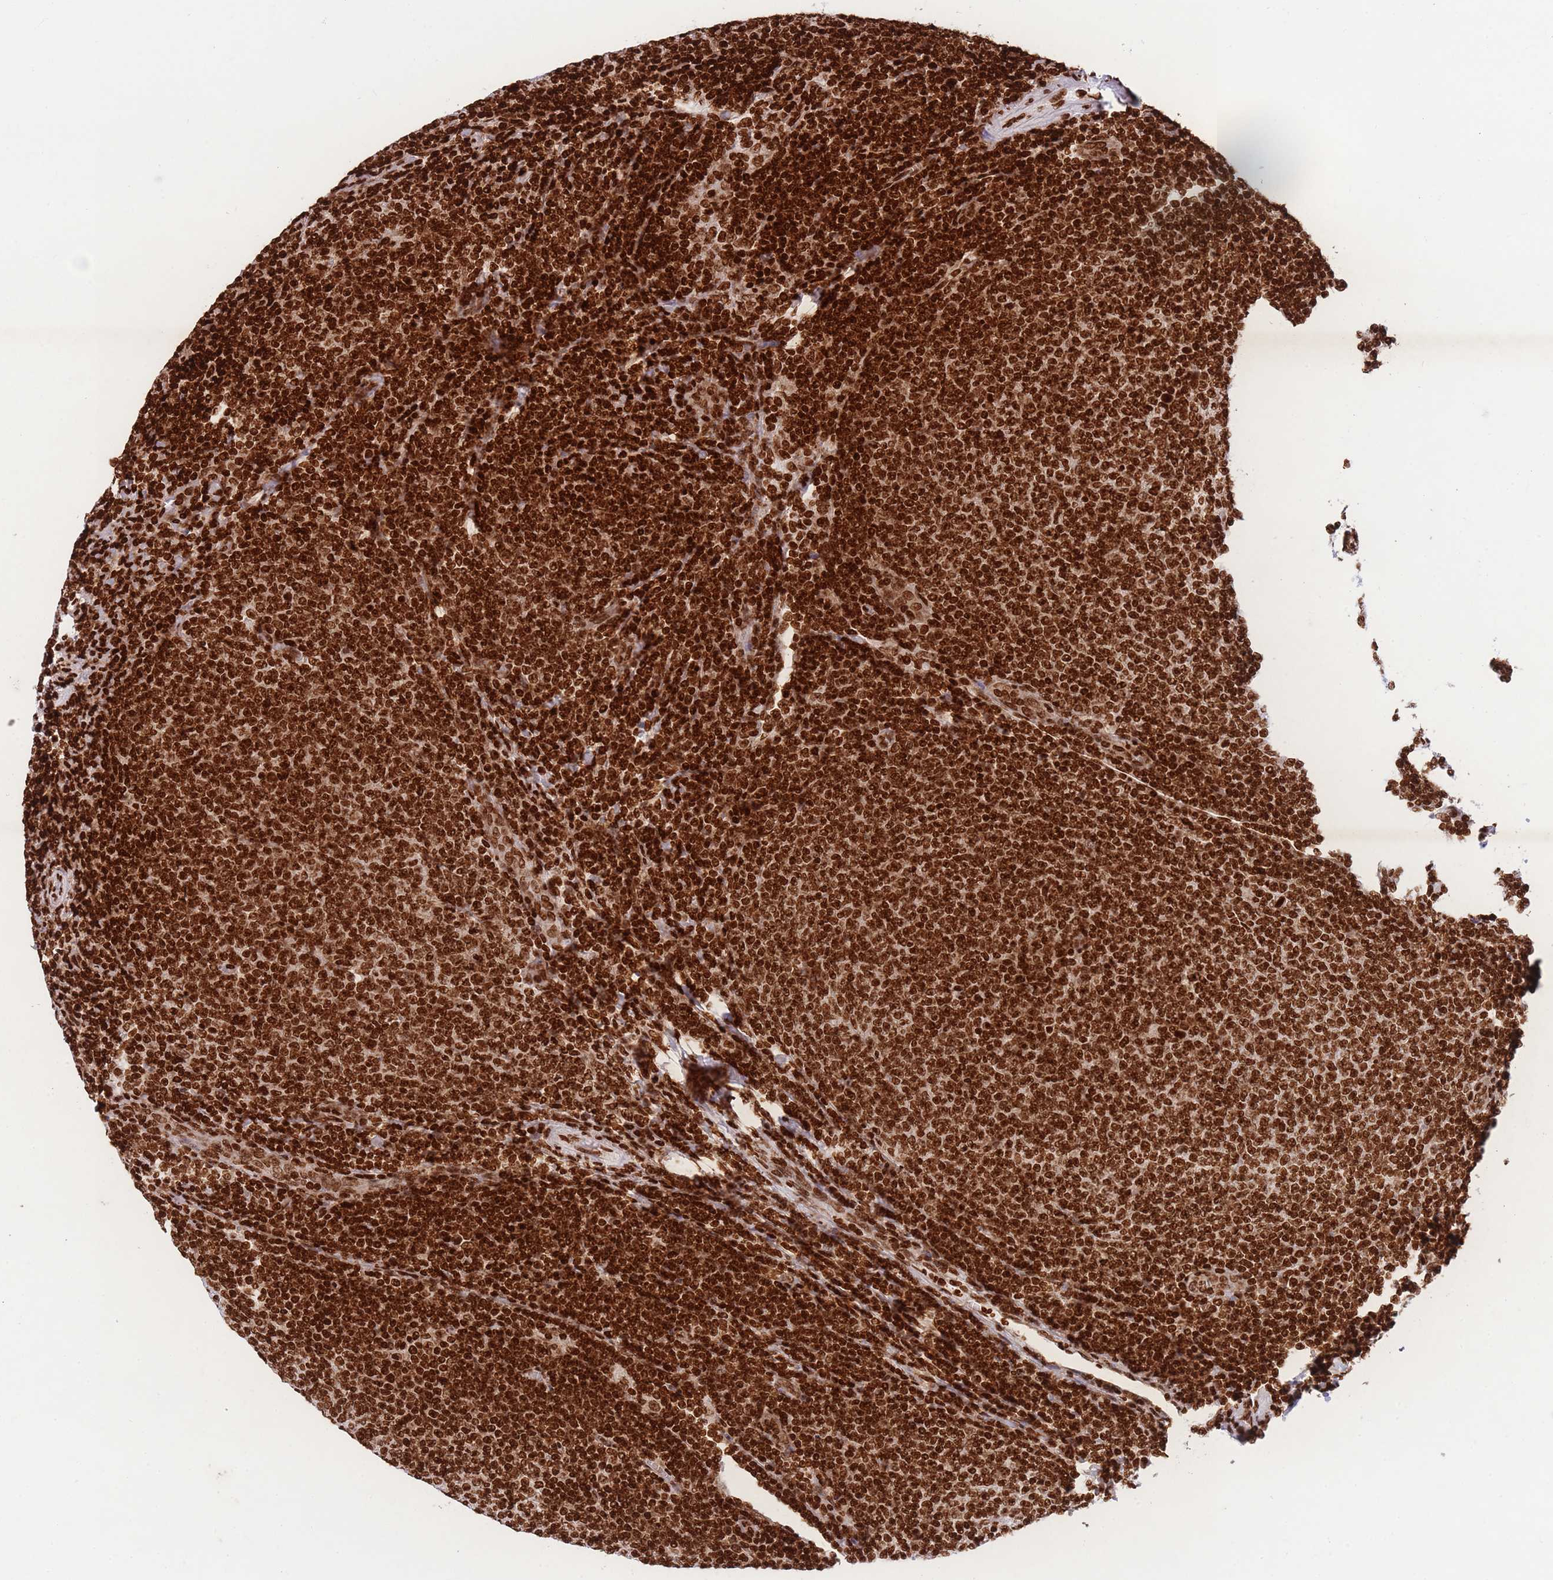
{"staining": {"intensity": "strong", "quantity": ">75%", "location": "nuclear"}, "tissue": "lymphoma", "cell_type": "Tumor cells", "image_type": "cancer", "snomed": [{"axis": "morphology", "description": "Malignant lymphoma, non-Hodgkin's type, Low grade"}, {"axis": "topography", "description": "Lymph node"}], "caption": "Brown immunohistochemical staining in lymphoma exhibits strong nuclear positivity in approximately >75% of tumor cells.", "gene": "H2BC11", "patient": {"sex": "male", "age": 66}}